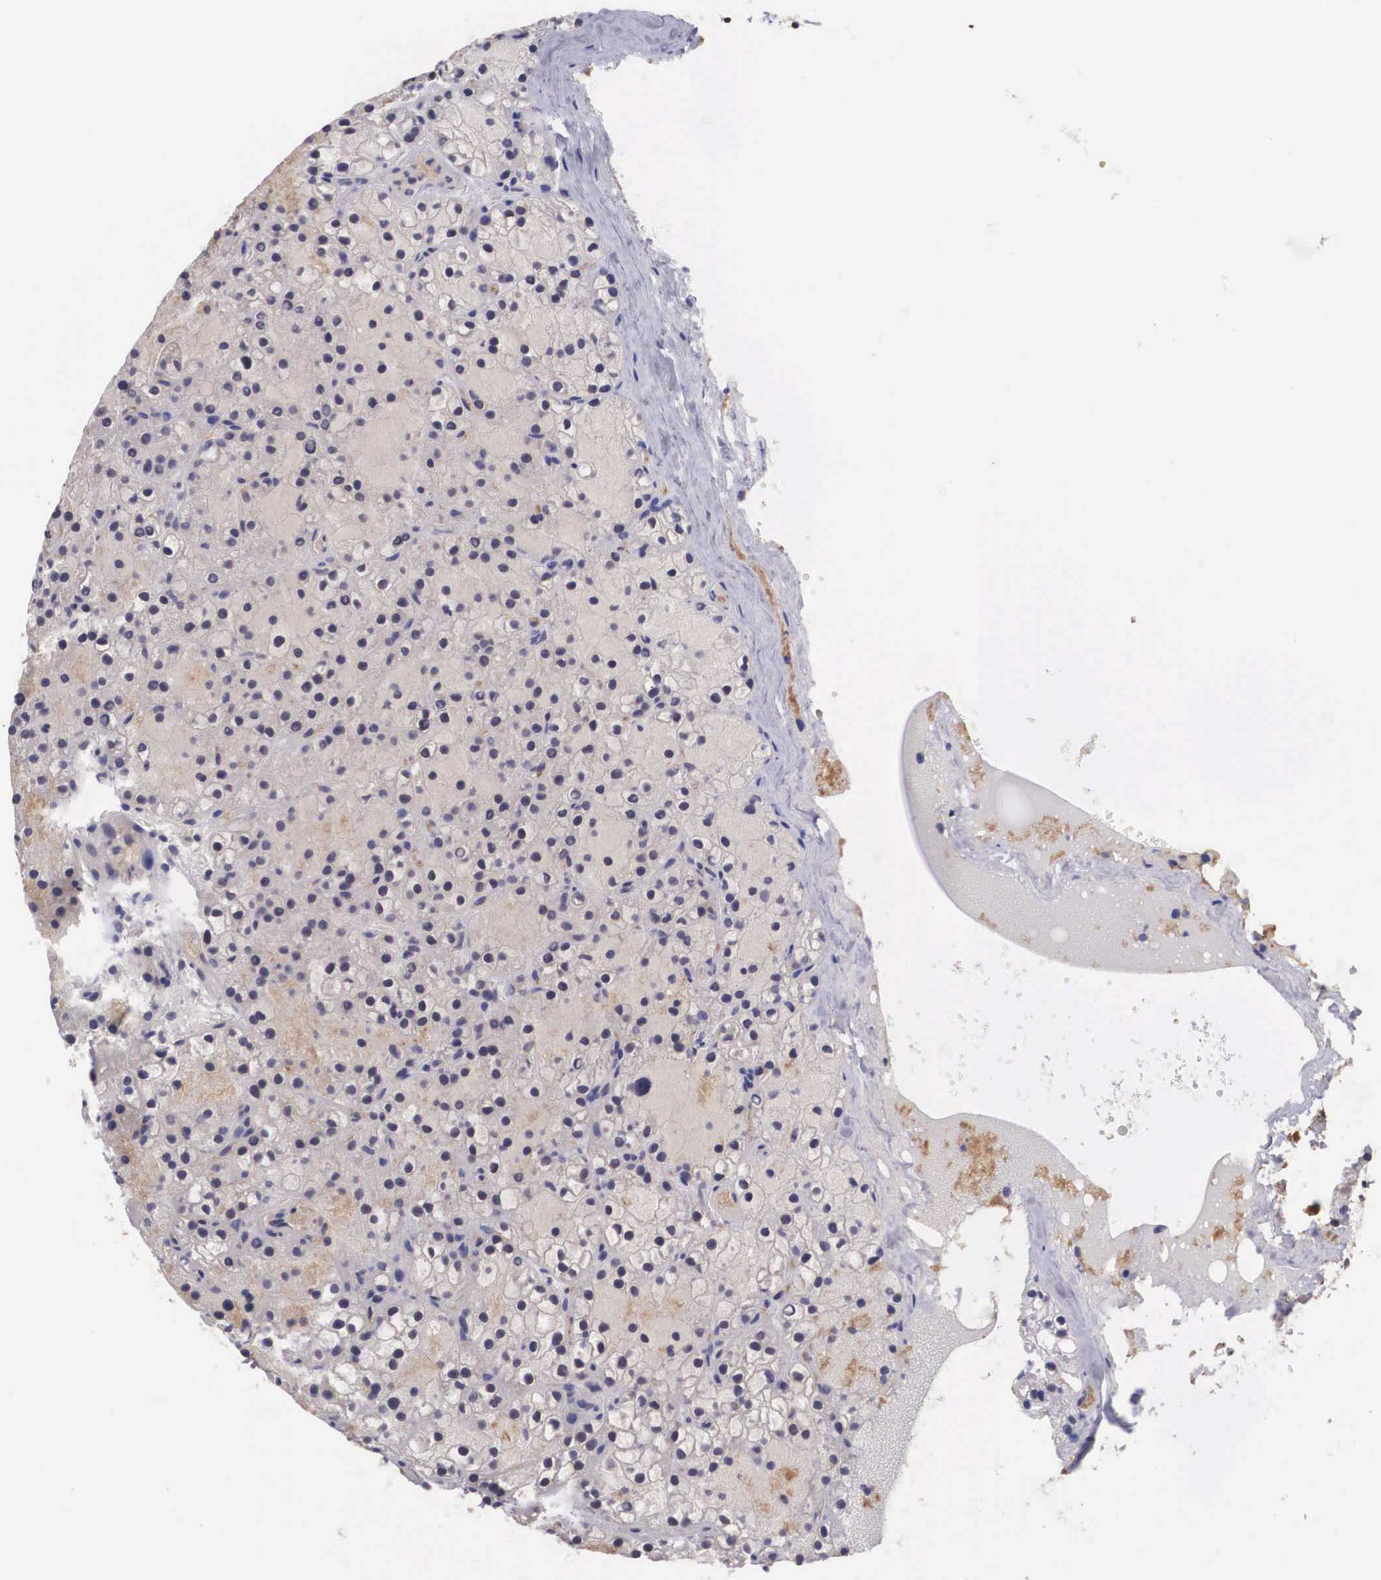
{"staining": {"intensity": "weak", "quantity": ">75%", "location": "cytoplasmic/membranous"}, "tissue": "parathyroid gland", "cell_type": "Glandular cells", "image_type": "normal", "snomed": [{"axis": "morphology", "description": "Normal tissue, NOS"}, {"axis": "topography", "description": "Parathyroid gland"}], "caption": "Unremarkable parathyroid gland was stained to show a protein in brown. There is low levels of weak cytoplasmic/membranous staining in approximately >75% of glandular cells. Immunohistochemistry (ihc) stains the protein in brown and the nuclei are stained blue.", "gene": "VASH1", "patient": {"sex": "female", "age": 71}}